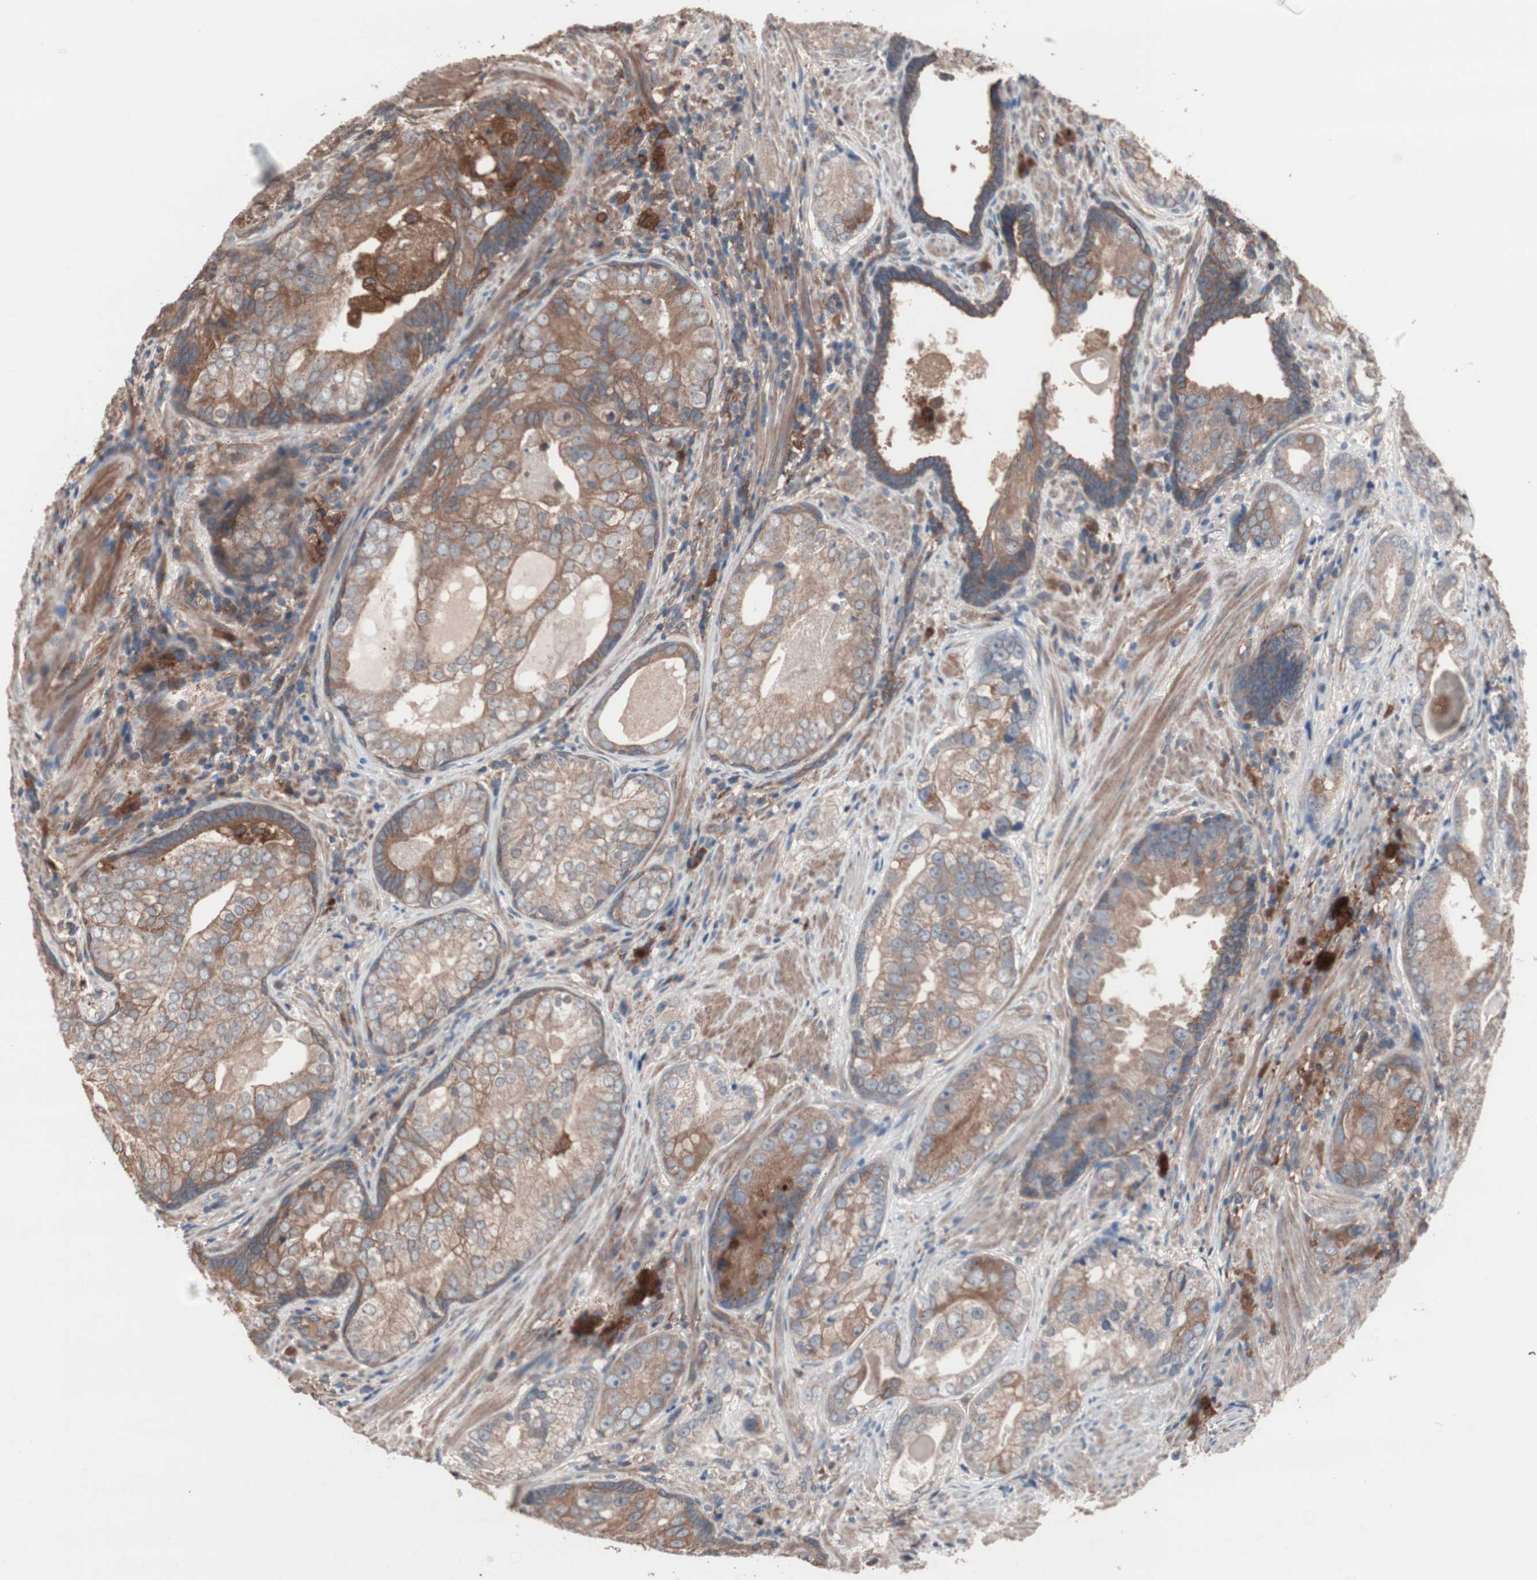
{"staining": {"intensity": "moderate", "quantity": ">75%", "location": "cytoplasmic/membranous"}, "tissue": "prostate cancer", "cell_type": "Tumor cells", "image_type": "cancer", "snomed": [{"axis": "morphology", "description": "Adenocarcinoma, High grade"}, {"axis": "topography", "description": "Prostate"}], "caption": "This image displays high-grade adenocarcinoma (prostate) stained with immunohistochemistry (IHC) to label a protein in brown. The cytoplasmic/membranous of tumor cells show moderate positivity for the protein. Nuclei are counter-stained blue.", "gene": "ATG7", "patient": {"sex": "male", "age": 66}}